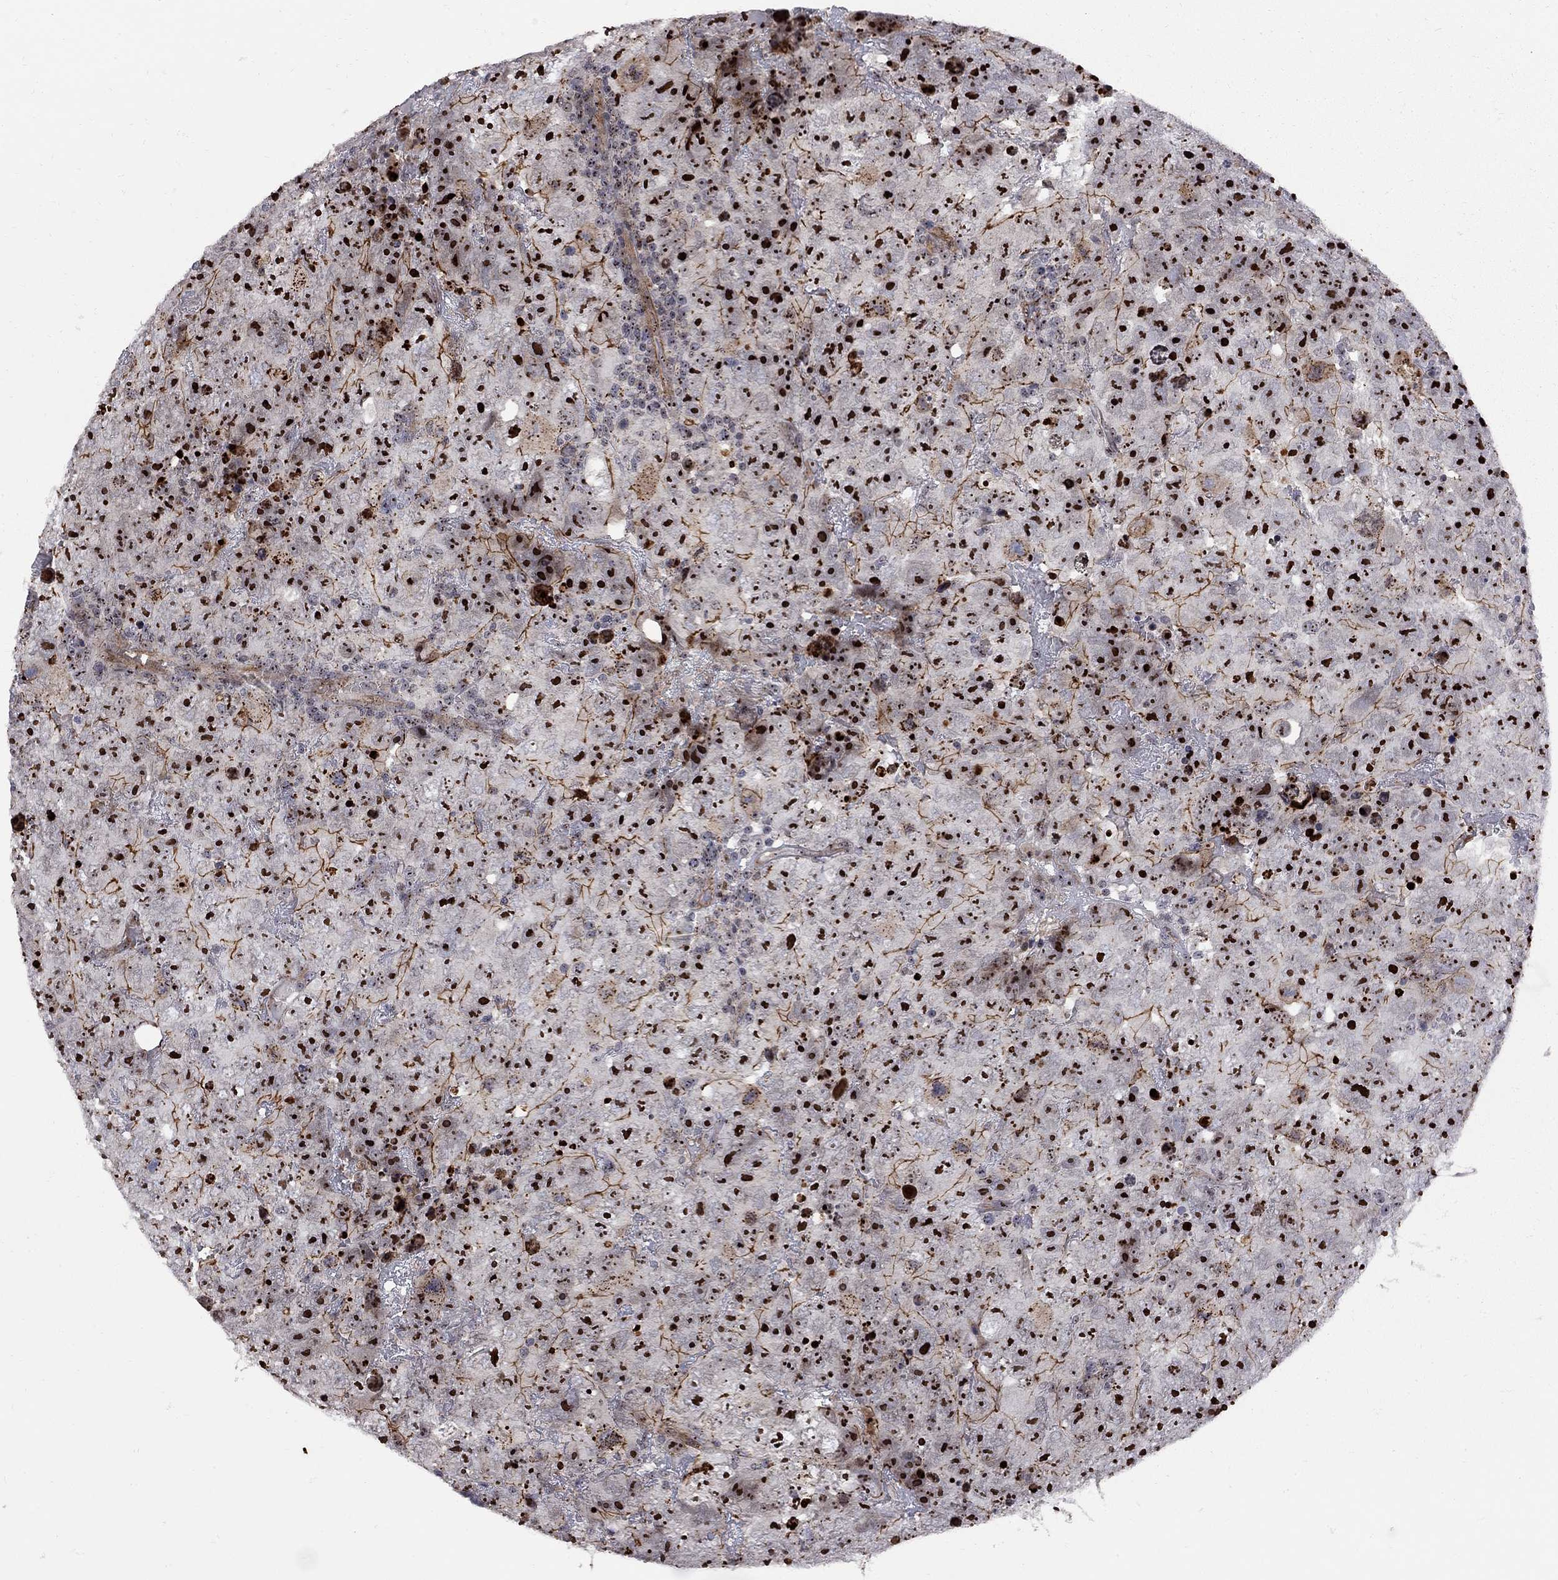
{"staining": {"intensity": "strong", "quantity": ">75%", "location": "nuclear"}, "tissue": "testis cancer", "cell_type": "Tumor cells", "image_type": "cancer", "snomed": [{"axis": "morphology", "description": "Carcinoma, Embryonal, NOS"}, {"axis": "topography", "description": "Testis"}], "caption": "Immunohistochemical staining of human testis cancer demonstrates strong nuclear protein expression in approximately >75% of tumor cells. The staining is performed using DAB brown chromogen to label protein expression. The nuclei are counter-stained blue using hematoxylin.", "gene": "DHX33", "patient": {"sex": "male", "age": 24}}